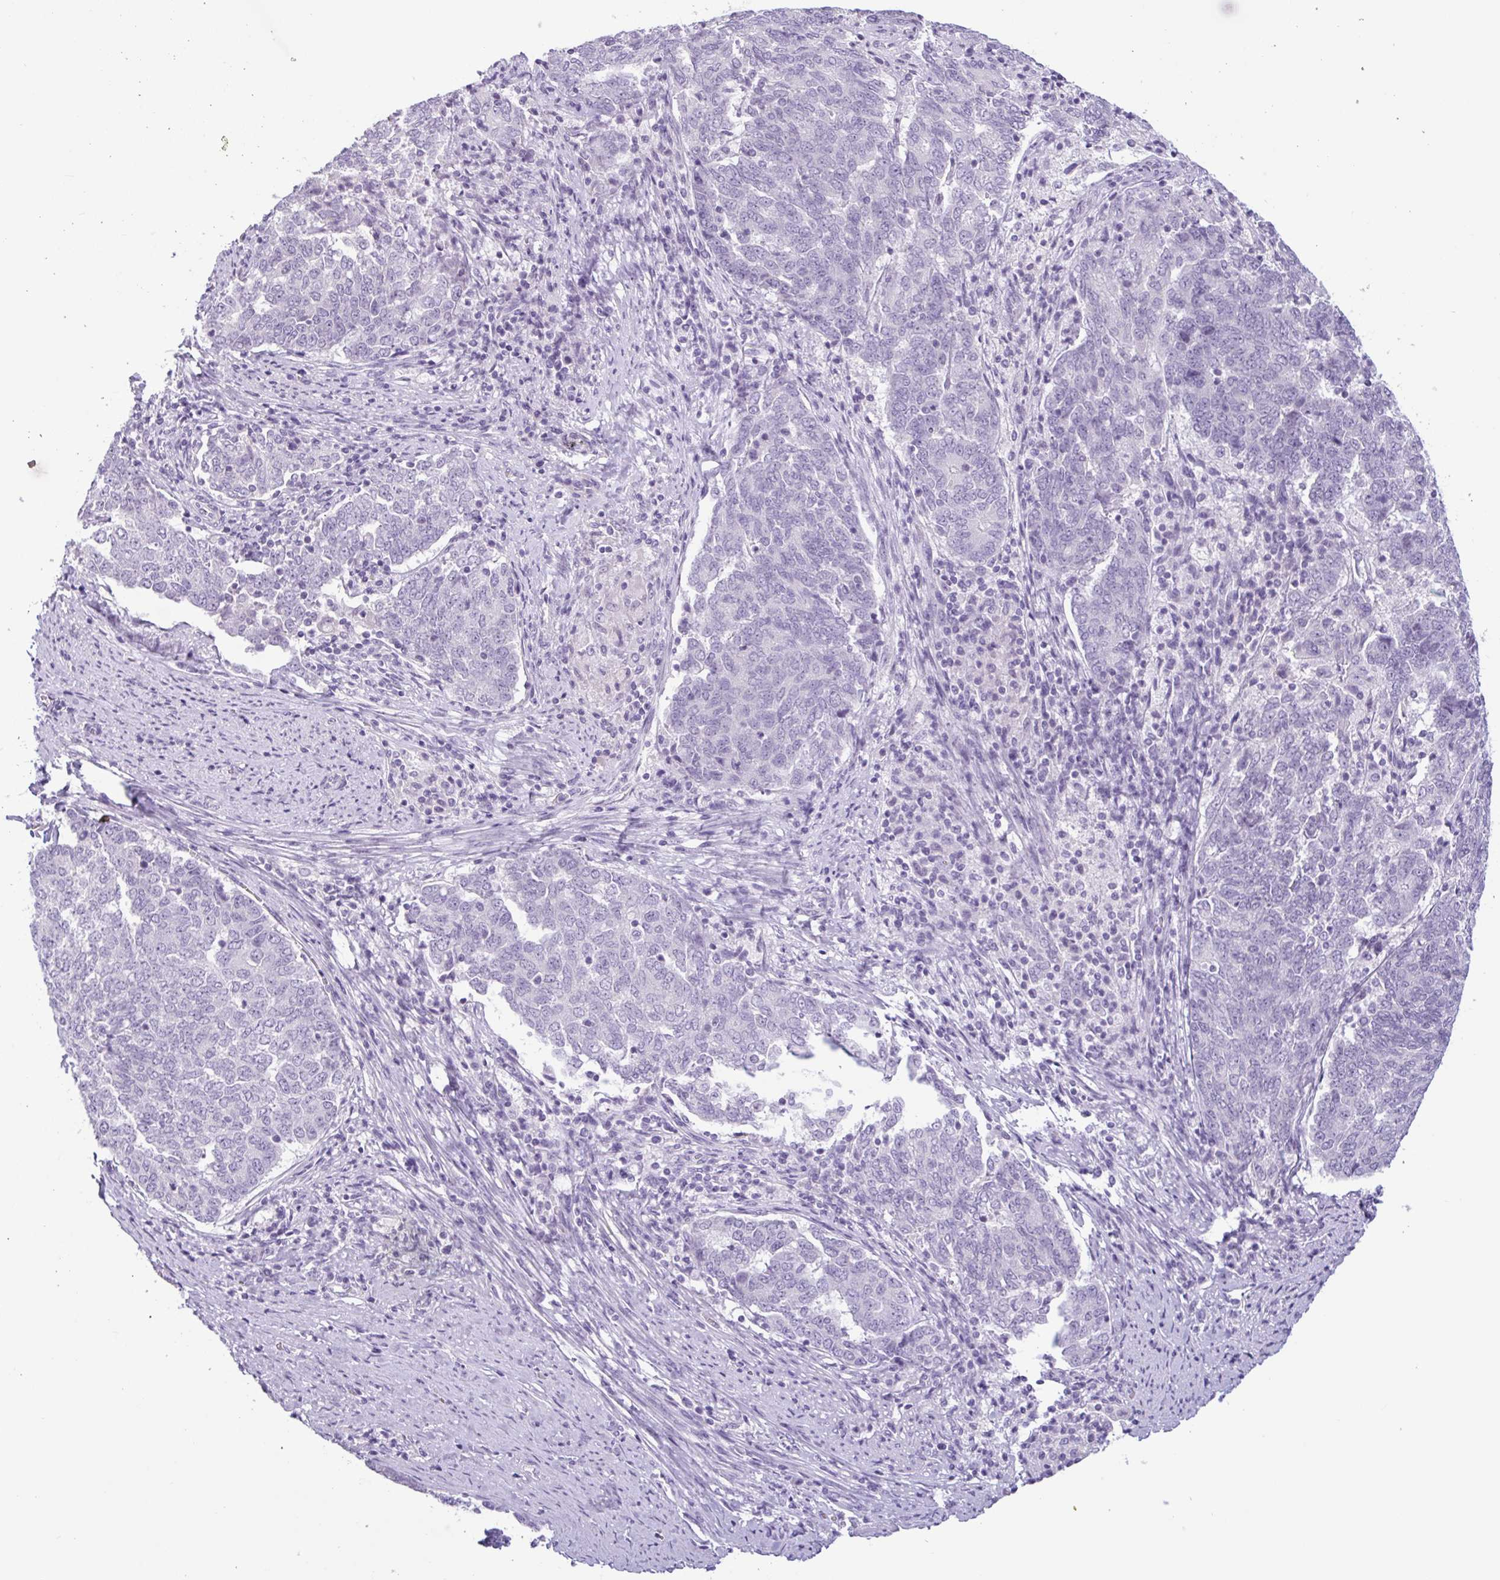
{"staining": {"intensity": "negative", "quantity": "none", "location": "none"}, "tissue": "endometrial cancer", "cell_type": "Tumor cells", "image_type": "cancer", "snomed": [{"axis": "morphology", "description": "Adenocarcinoma, NOS"}, {"axis": "topography", "description": "Endometrium"}], "caption": "This is an immunohistochemistry micrograph of endometrial adenocarcinoma. There is no positivity in tumor cells.", "gene": "CTSE", "patient": {"sex": "female", "age": 80}}